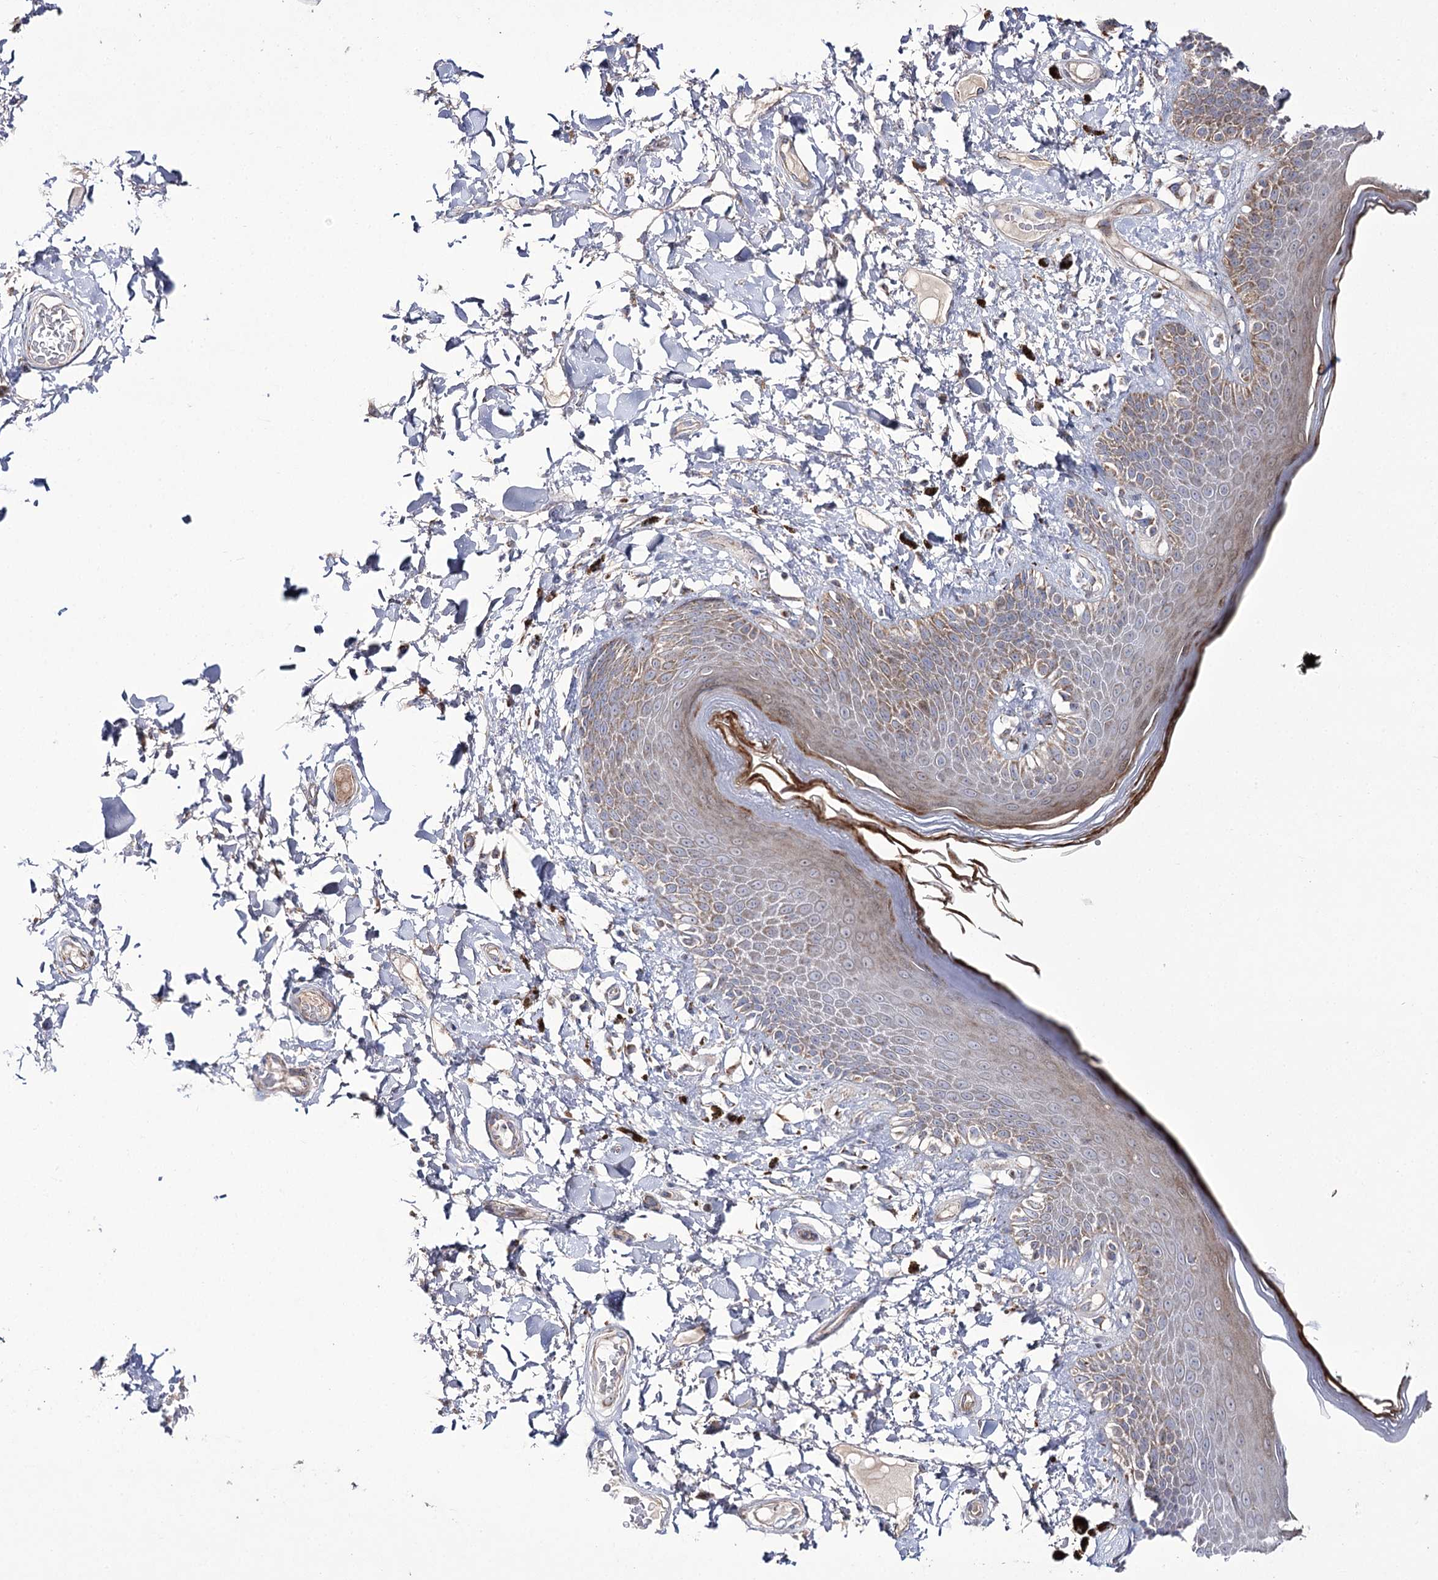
{"staining": {"intensity": "moderate", "quantity": "<25%", "location": "cytoplasmic/membranous"}, "tissue": "skin", "cell_type": "Epidermal cells", "image_type": "normal", "snomed": [{"axis": "morphology", "description": "Normal tissue, NOS"}, {"axis": "topography", "description": "Anal"}], "caption": "Skin stained with DAB (3,3'-diaminobenzidine) IHC shows low levels of moderate cytoplasmic/membranous positivity in approximately <25% of epidermal cells. (DAB (3,3'-diaminobenzidine) IHC, brown staining for protein, blue staining for nuclei).", "gene": "NADK2", "patient": {"sex": "female", "age": 78}}